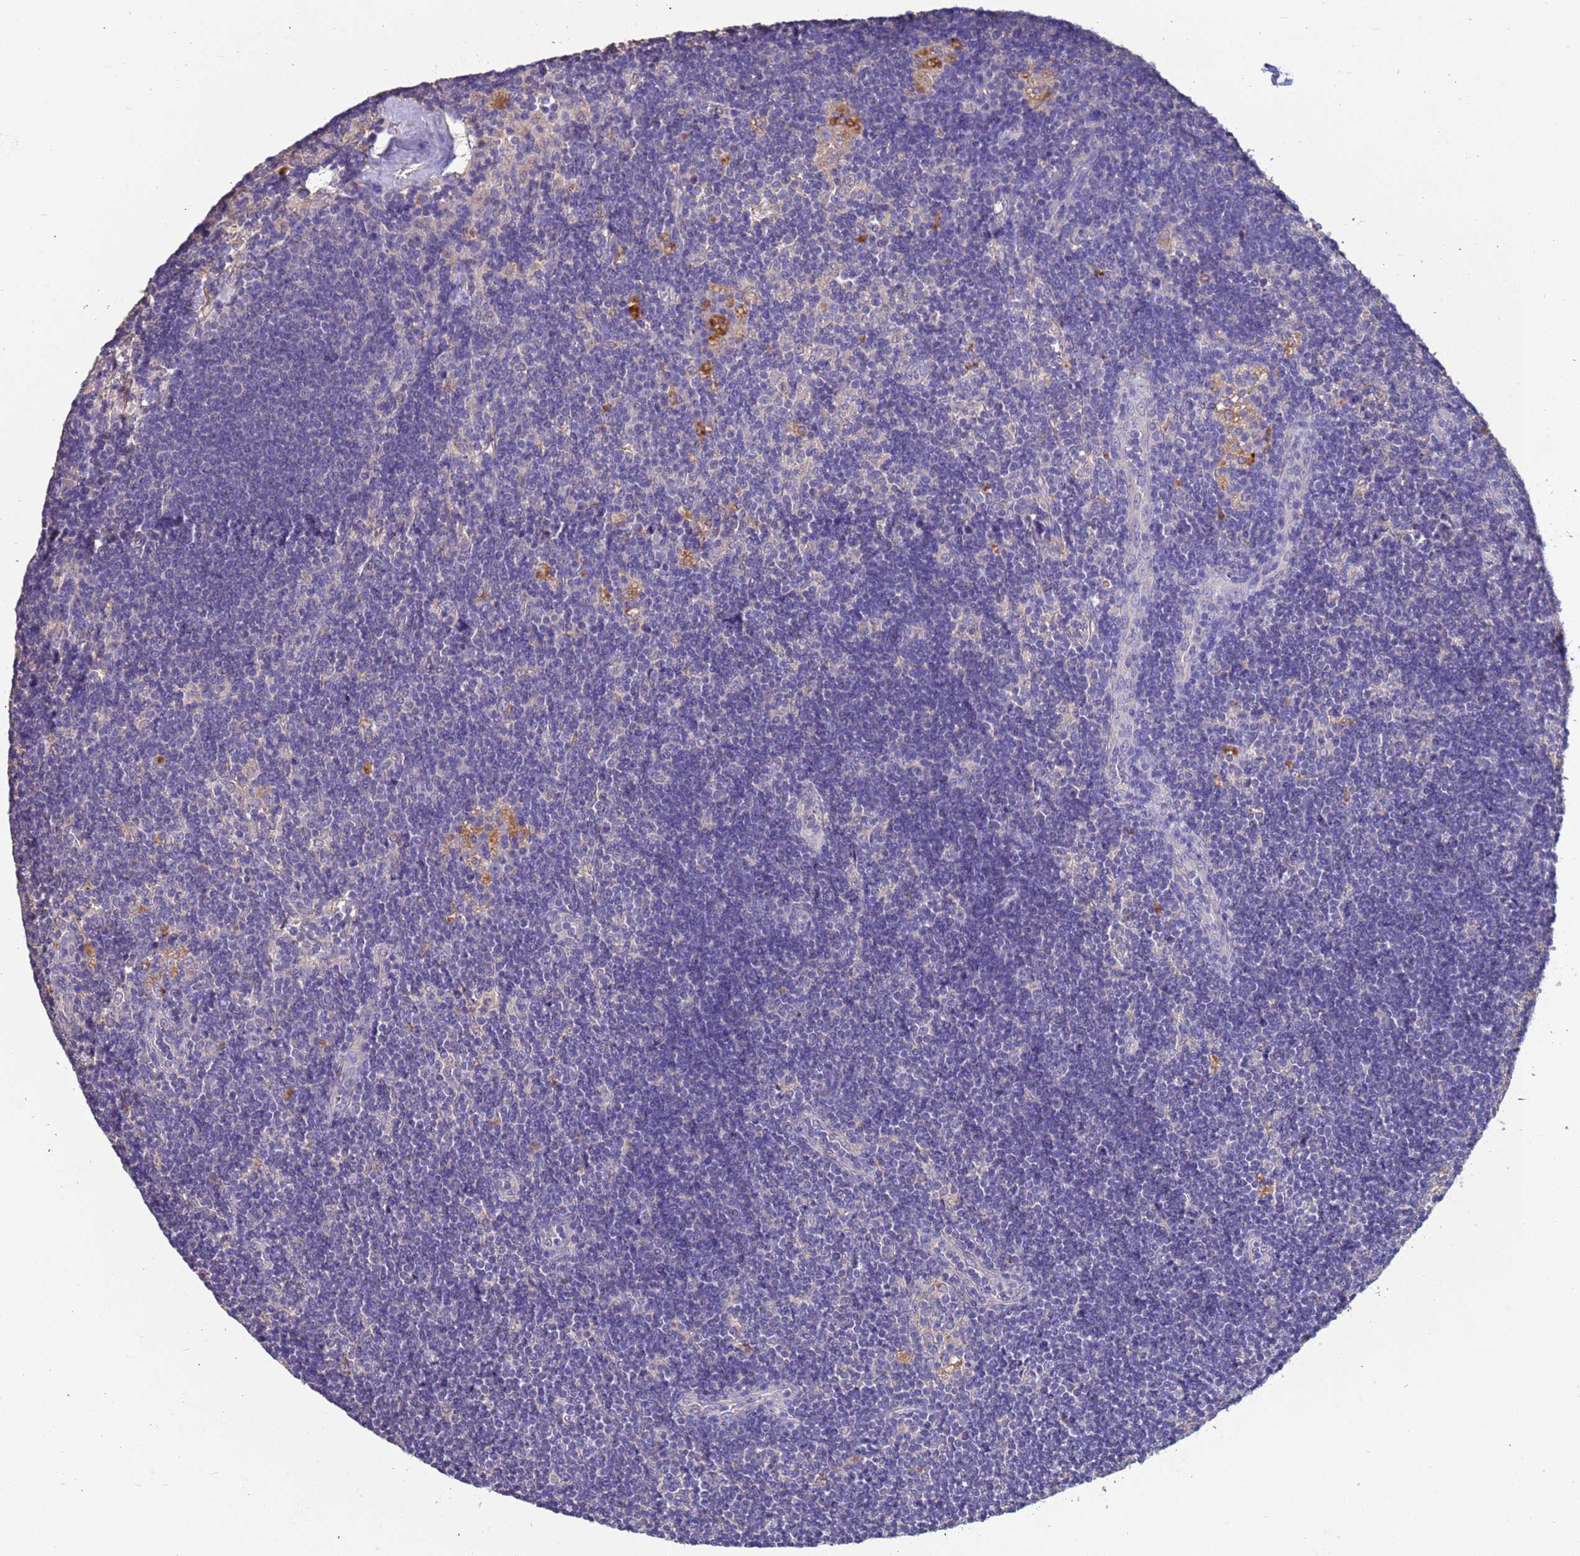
{"staining": {"intensity": "negative", "quantity": "none", "location": "none"}, "tissue": "lymph node", "cell_type": "Germinal center cells", "image_type": "normal", "snomed": [{"axis": "morphology", "description": "Normal tissue, NOS"}, {"axis": "topography", "description": "Lymph node"}], "caption": "Lymph node stained for a protein using IHC exhibits no positivity germinal center cells.", "gene": "SRL", "patient": {"sex": "male", "age": 24}}